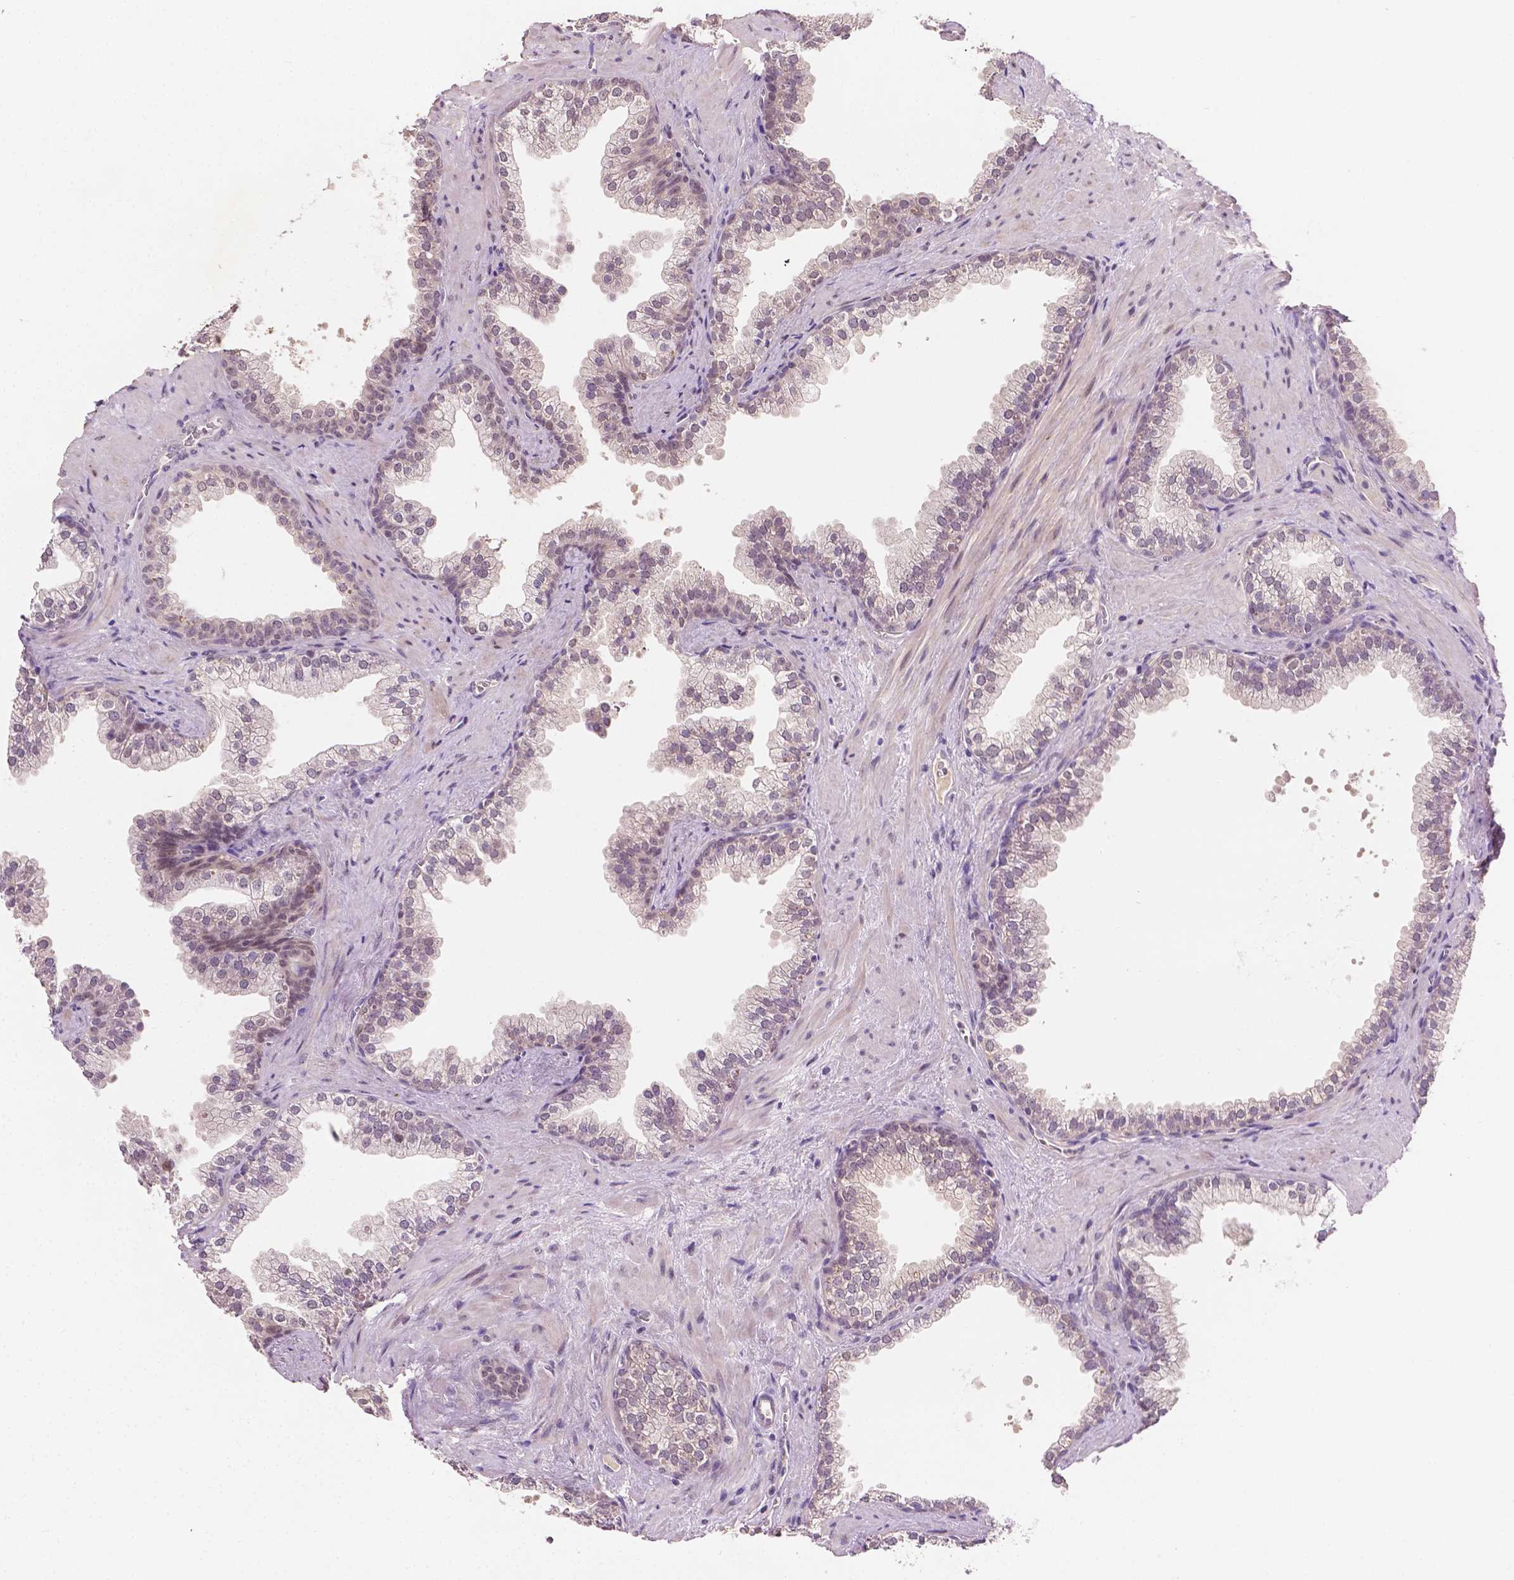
{"staining": {"intensity": "weak", "quantity": "<25%", "location": "nuclear"}, "tissue": "prostate", "cell_type": "Glandular cells", "image_type": "normal", "snomed": [{"axis": "morphology", "description": "Normal tissue, NOS"}, {"axis": "topography", "description": "Prostate"}], "caption": "A histopathology image of human prostate is negative for staining in glandular cells. (IHC, brightfield microscopy, high magnification).", "gene": "MROH6", "patient": {"sex": "male", "age": 79}}